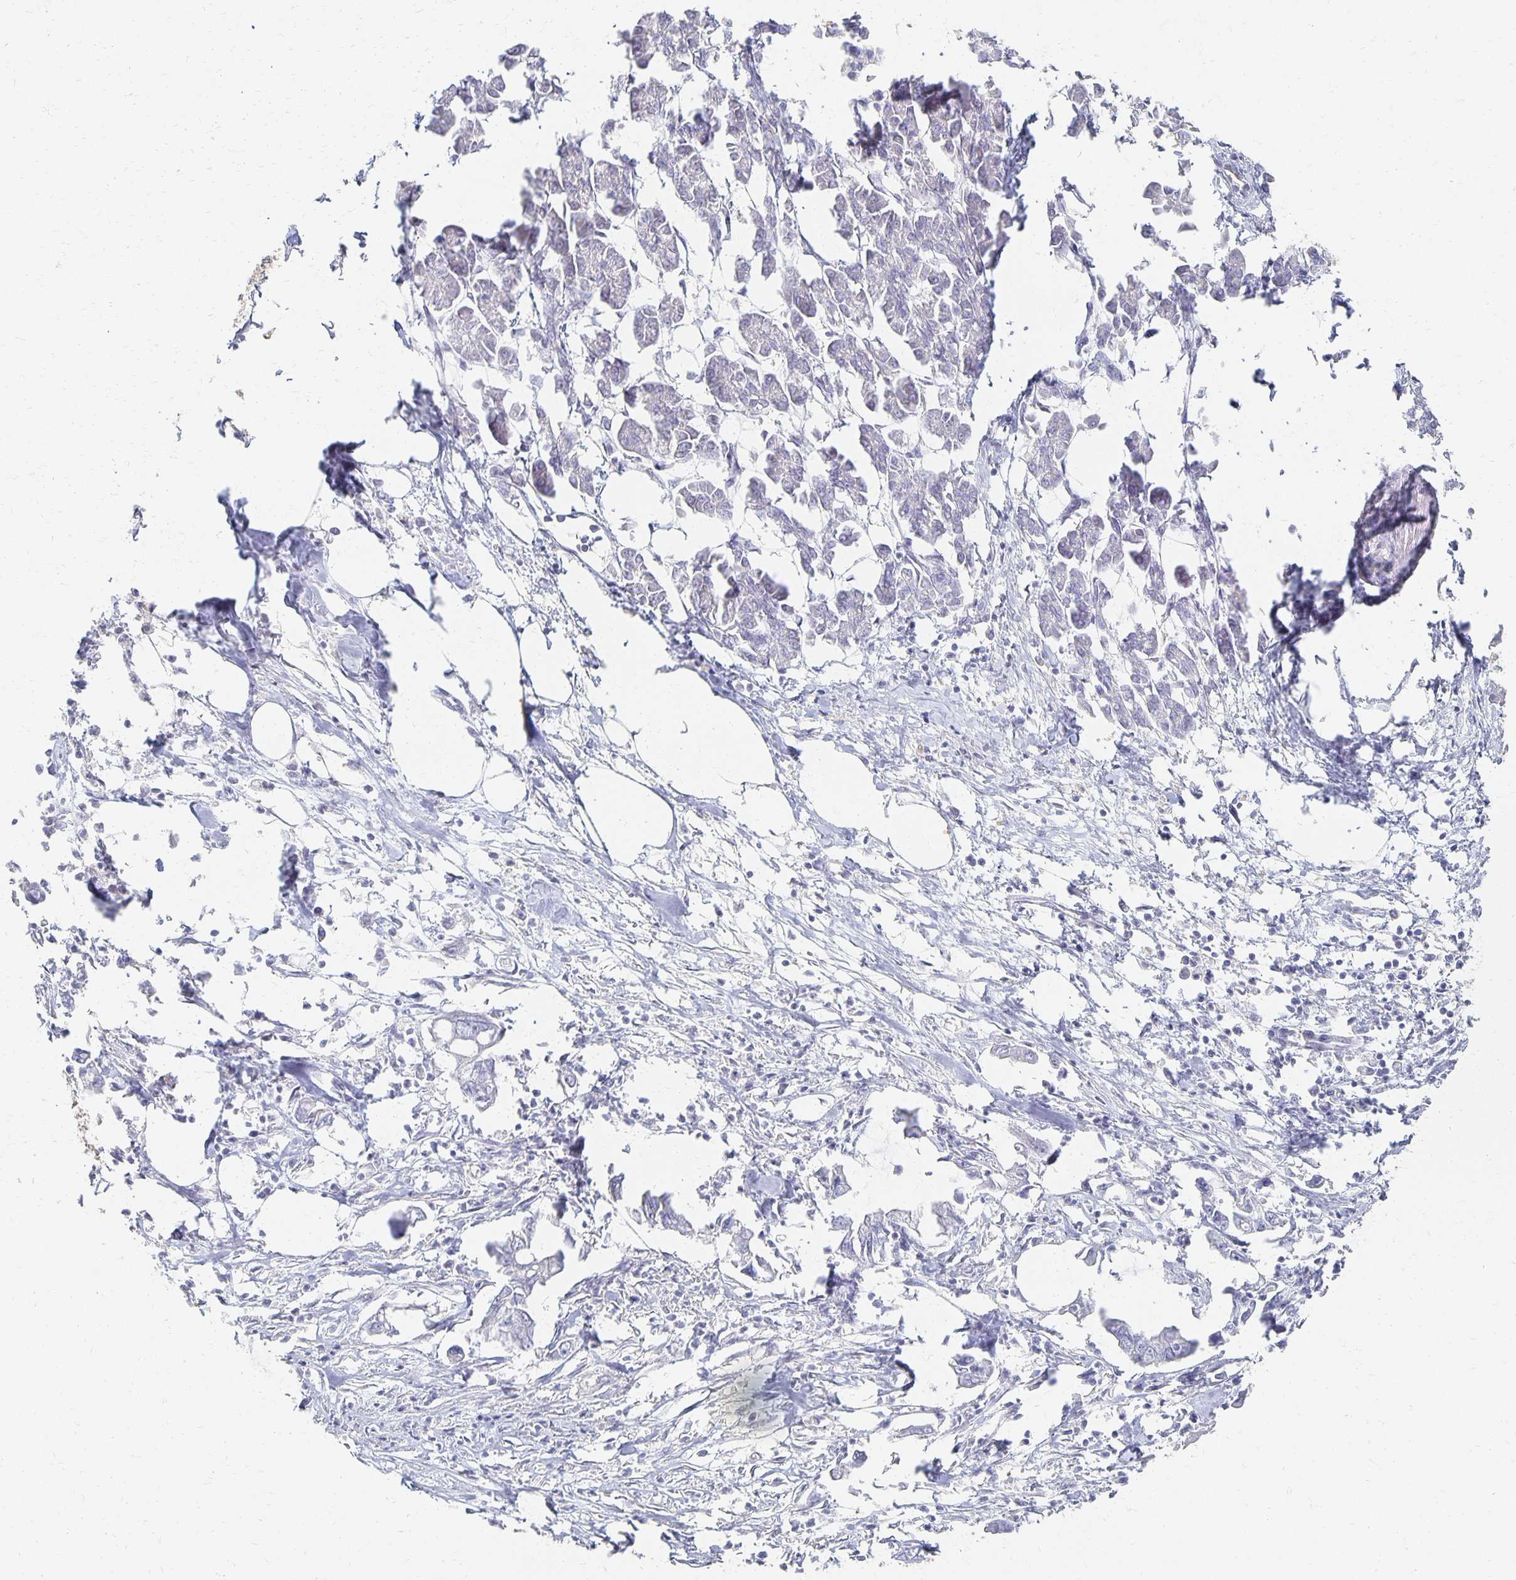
{"staining": {"intensity": "negative", "quantity": "none", "location": "none"}, "tissue": "pancreatic cancer", "cell_type": "Tumor cells", "image_type": "cancer", "snomed": [{"axis": "morphology", "description": "Adenocarcinoma, NOS"}, {"axis": "topography", "description": "Pancreas"}], "caption": "DAB immunohistochemical staining of human pancreatic cancer (adenocarcinoma) demonstrates no significant positivity in tumor cells.", "gene": "CST6", "patient": {"sex": "male", "age": 61}}